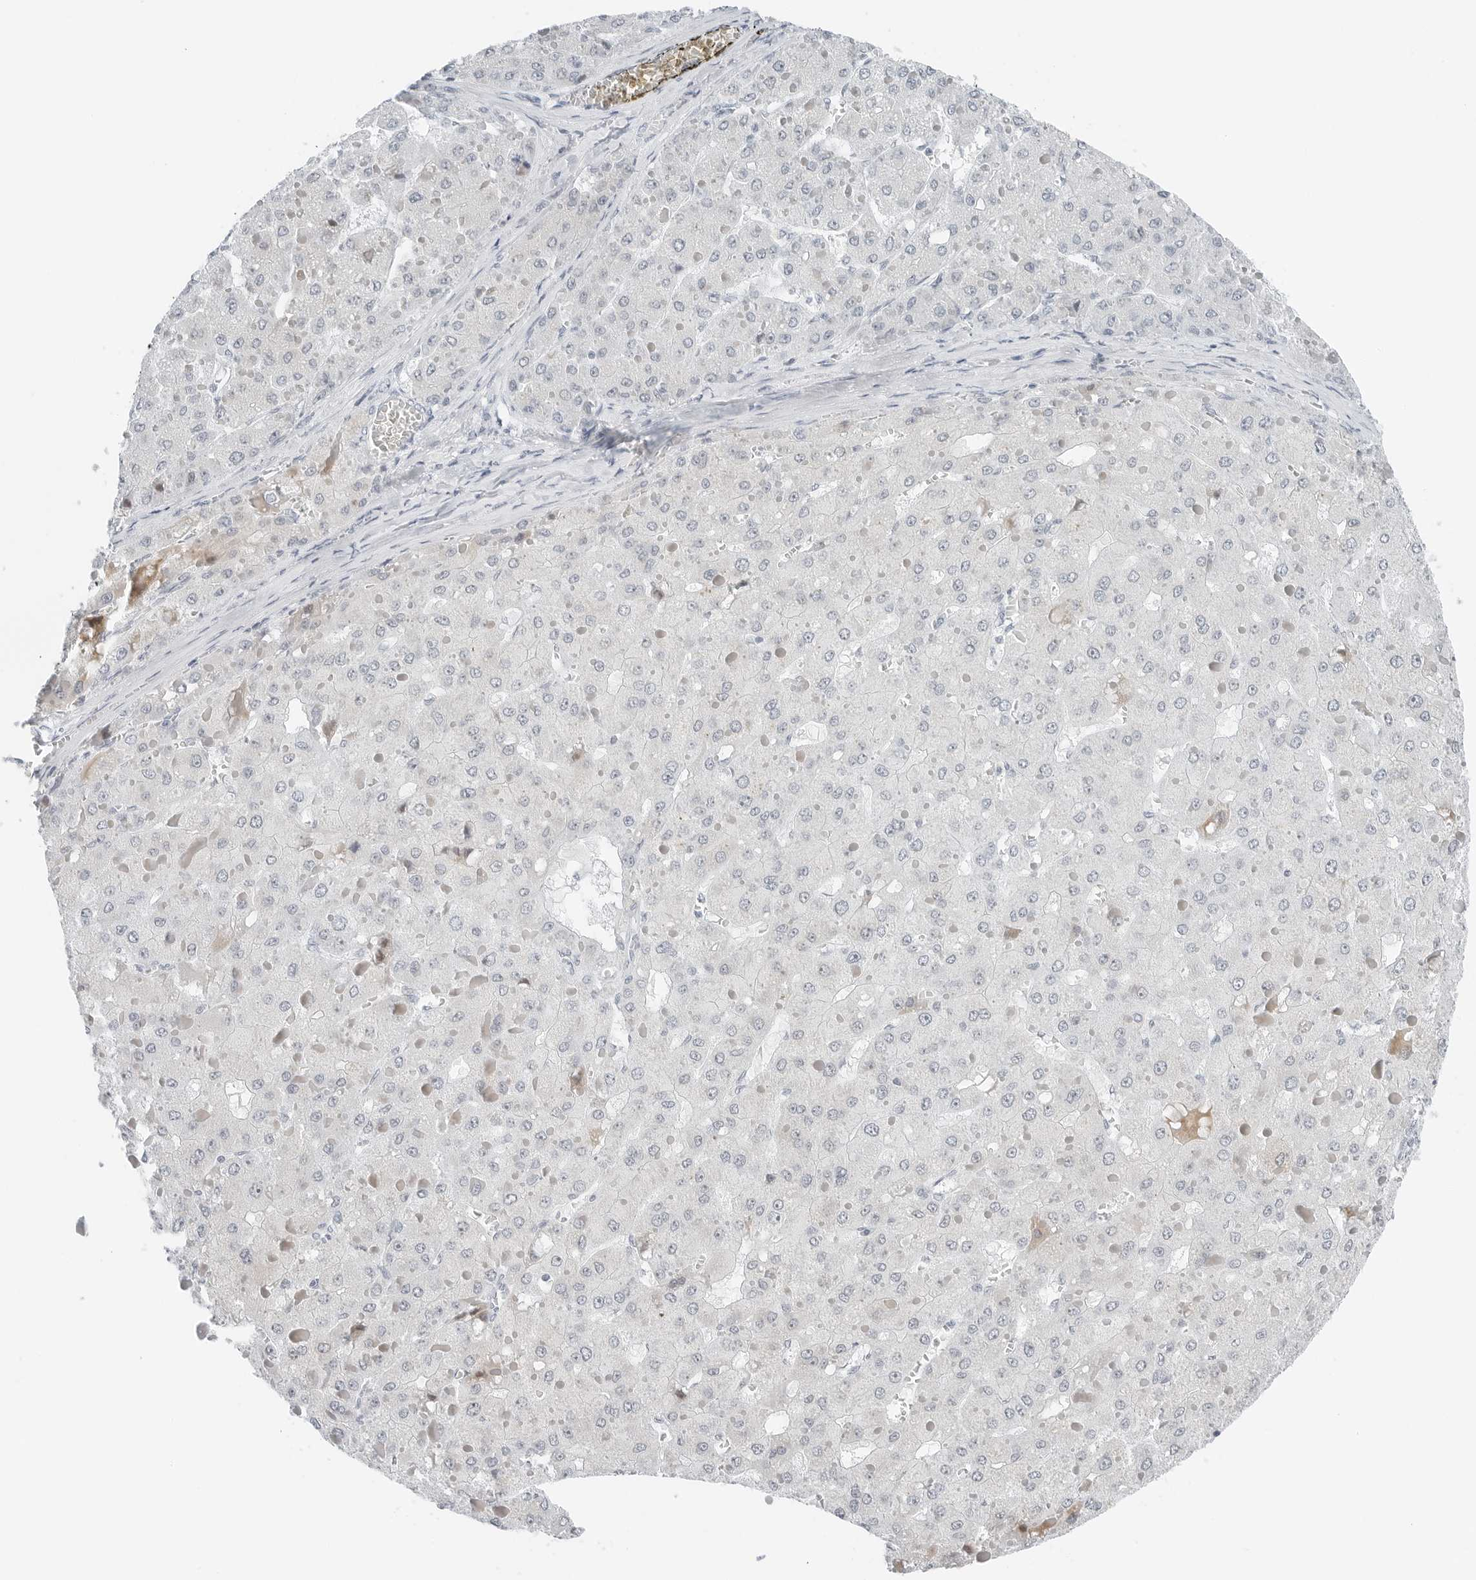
{"staining": {"intensity": "negative", "quantity": "none", "location": "none"}, "tissue": "liver cancer", "cell_type": "Tumor cells", "image_type": "cancer", "snomed": [{"axis": "morphology", "description": "Carcinoma, Hepatocellular, NOS"}, {"axis": "topography", "description": "Liver"}], "caption": "DAB (3,3'-diaminobenzidine) immunohistochemical staining of liver cancer (hepatocellular carcinoma) demonstrates no significant staining in tumor cells.", "gene": "NTMT2", "patient": {"sex": "female", "age": 73}}